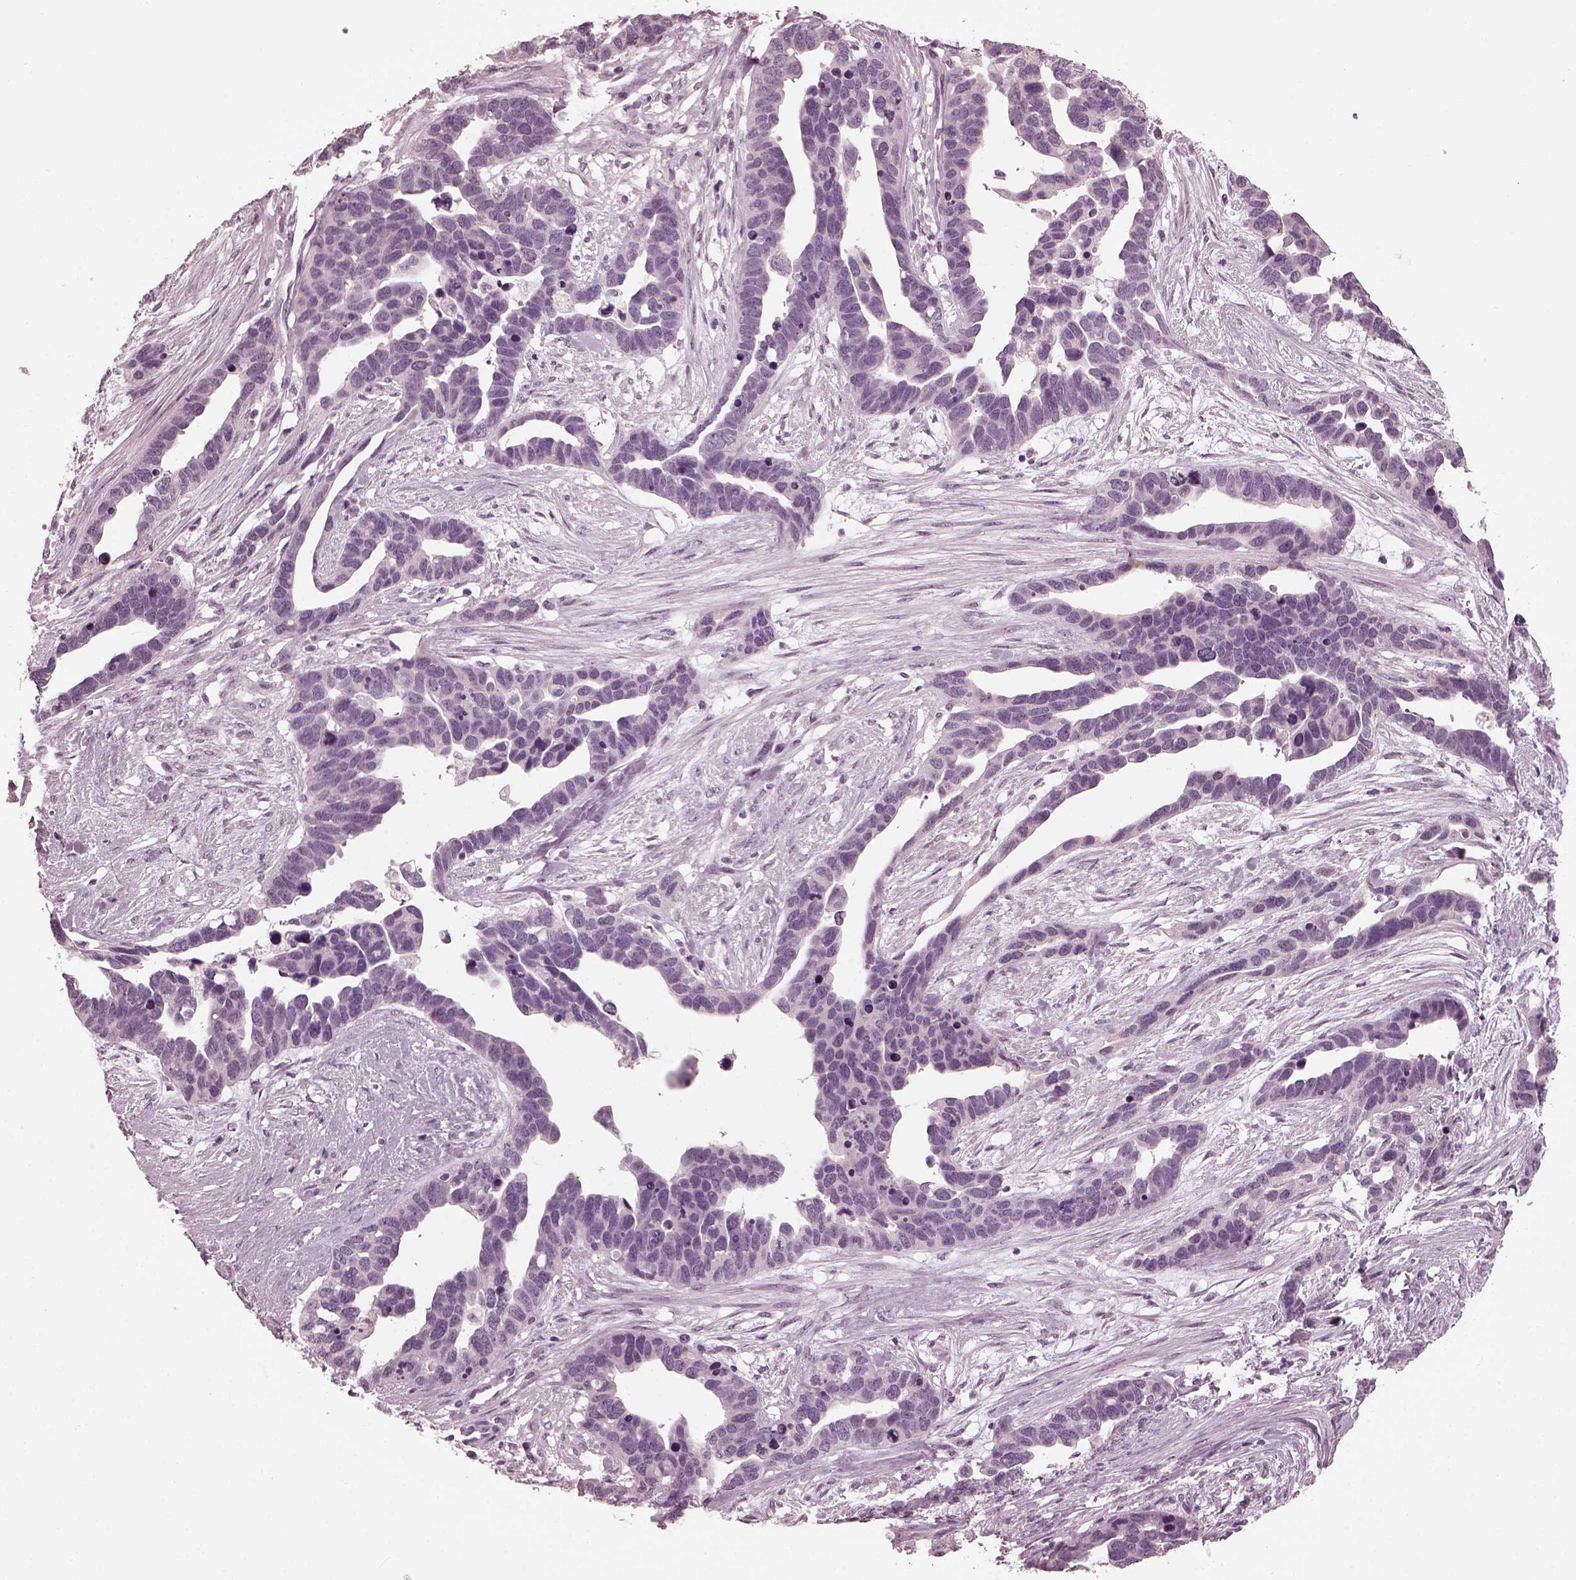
{"staining": {"intensity": "negative", "quantity": "none", "location": "none"}, "tissue": "ovarian cancer", "cell_type": "Tumor cells", "image_type": "cancer", "snomed": [{"axis": "morphology", "description": "Cystadenocarcinoma, serous, NOS"}, {"axis": "topography", "description": "Ovary"}], "caption": "Image shows no significant protein expression in tumor cells of ovarian serous cystadenocarcinoma.", "gene": "OPTC", "patient": {"sex": "female", "age": 54}}